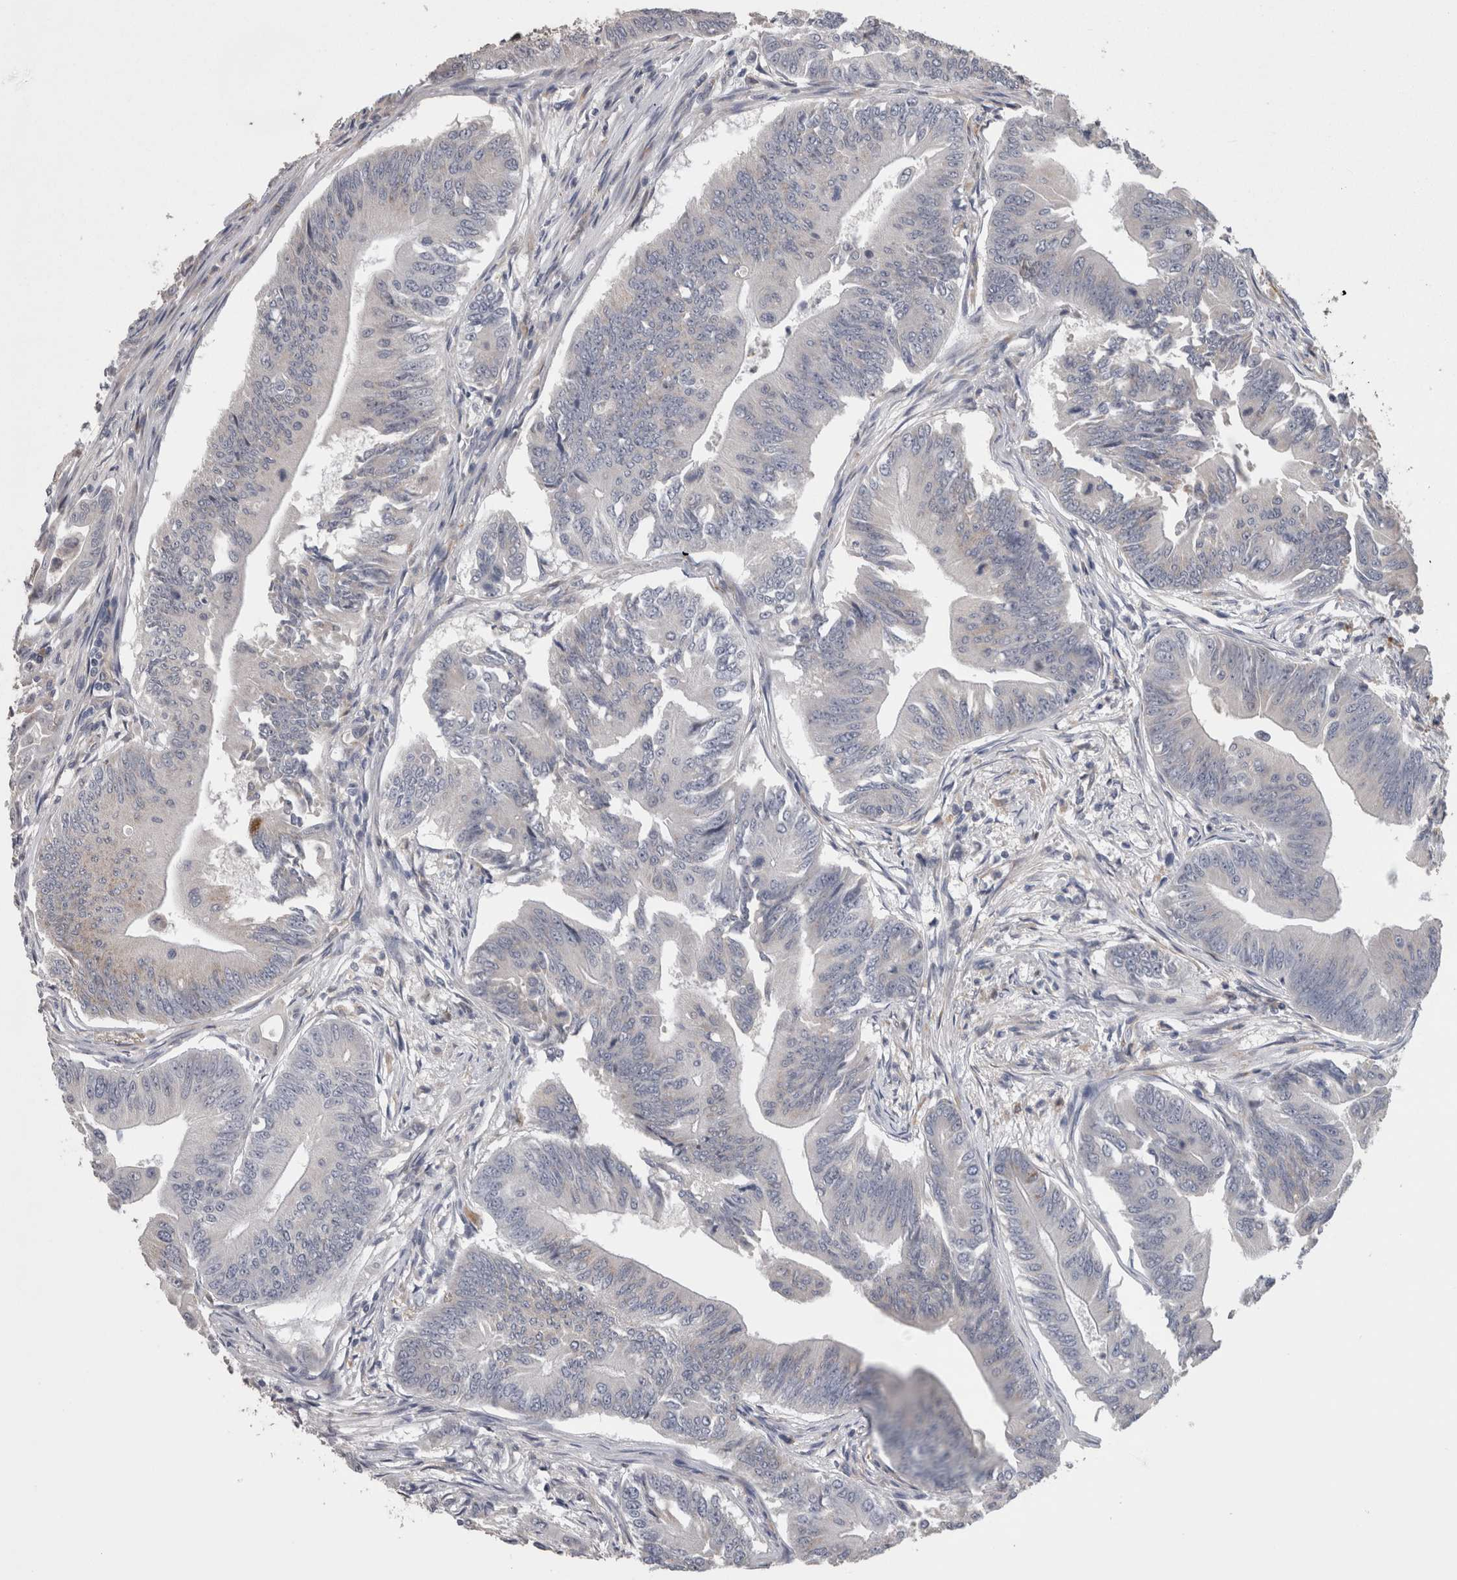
{"staining": {"intensity": "negative", "quantity": "none", "location": "none"}, "tissue": "colorectal cancer", "cell_type": "Tumor cells", "image_type": "cancer", "snomed": [{"axis": "morphology", "description": "Adenoma, NOS"}, {"axis": "morphology", "description": "Adenocarcinoma, NOS"}, {"axis": "topography", "description": "Colon"}], "caption": "Immunohistochemical staining of human colorectal adenocarcinoma exhibits no significant staining in tumor cells.", "gene": "STC1", "patient": {"sex": "male", "age": 79}}